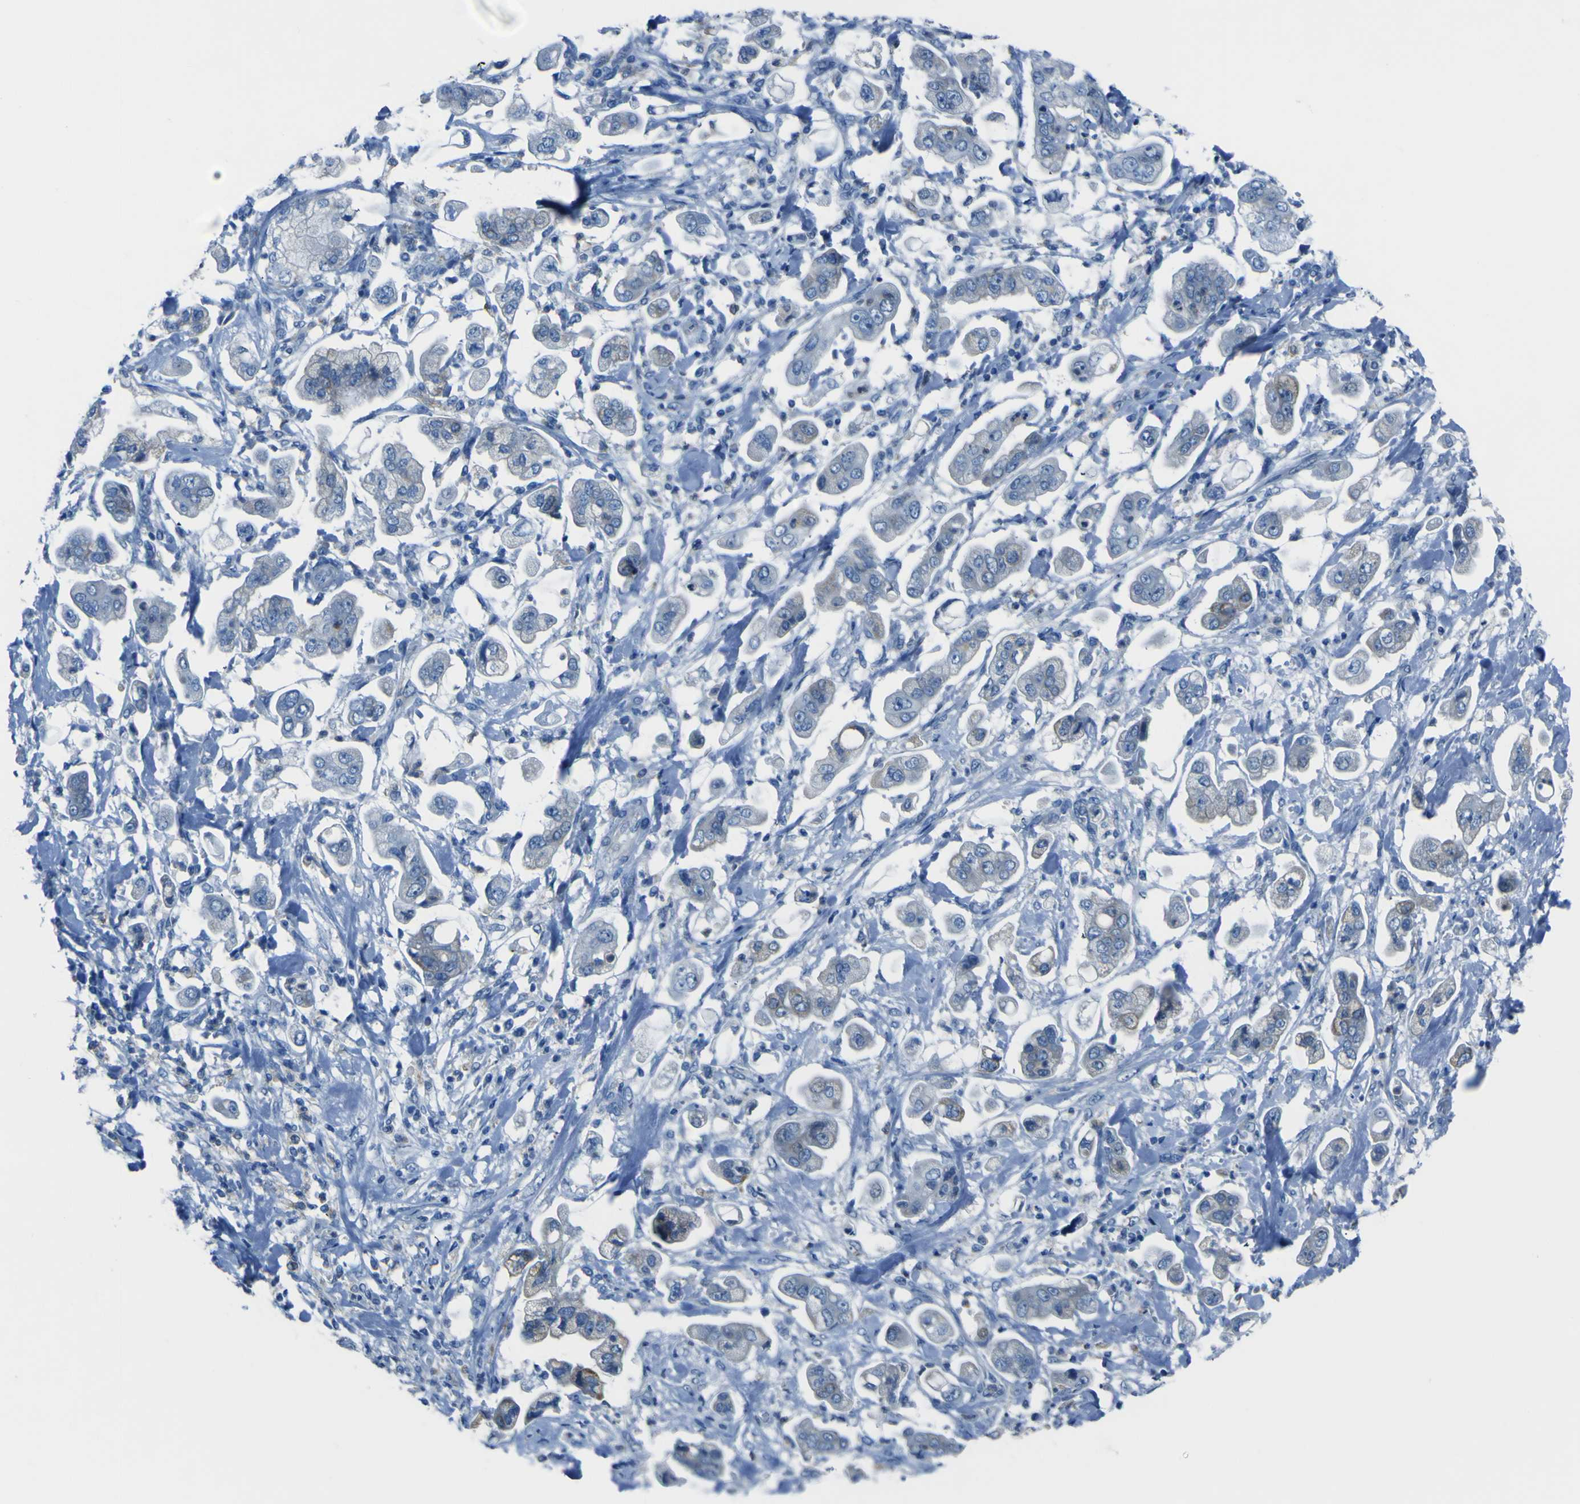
{"staining": {"intensity": "weak", "quantity": "<25%", "location": "cytoplasmic/membranous"}, "tissue": "stomach cancer", "cell_type": "Tumor cells", "image_type": "cancer", "snomed": [{"axis": "morphology", "description": "Adenocarcinoma, NOS"}, {"axis": "topography", "description": "Stomach"}], "caption": "This is a photomicrograph of immunohistochemistry staining of stomach cancer, which shows no expression in tumor cells. The staining is performed using DAB (3,3'-diaminobenzidine) brown chromogen with nuclei counter-stained in using hematoxylin.", "gene": "ACSL1", "patient": {"sex": "male", "age": 62}}